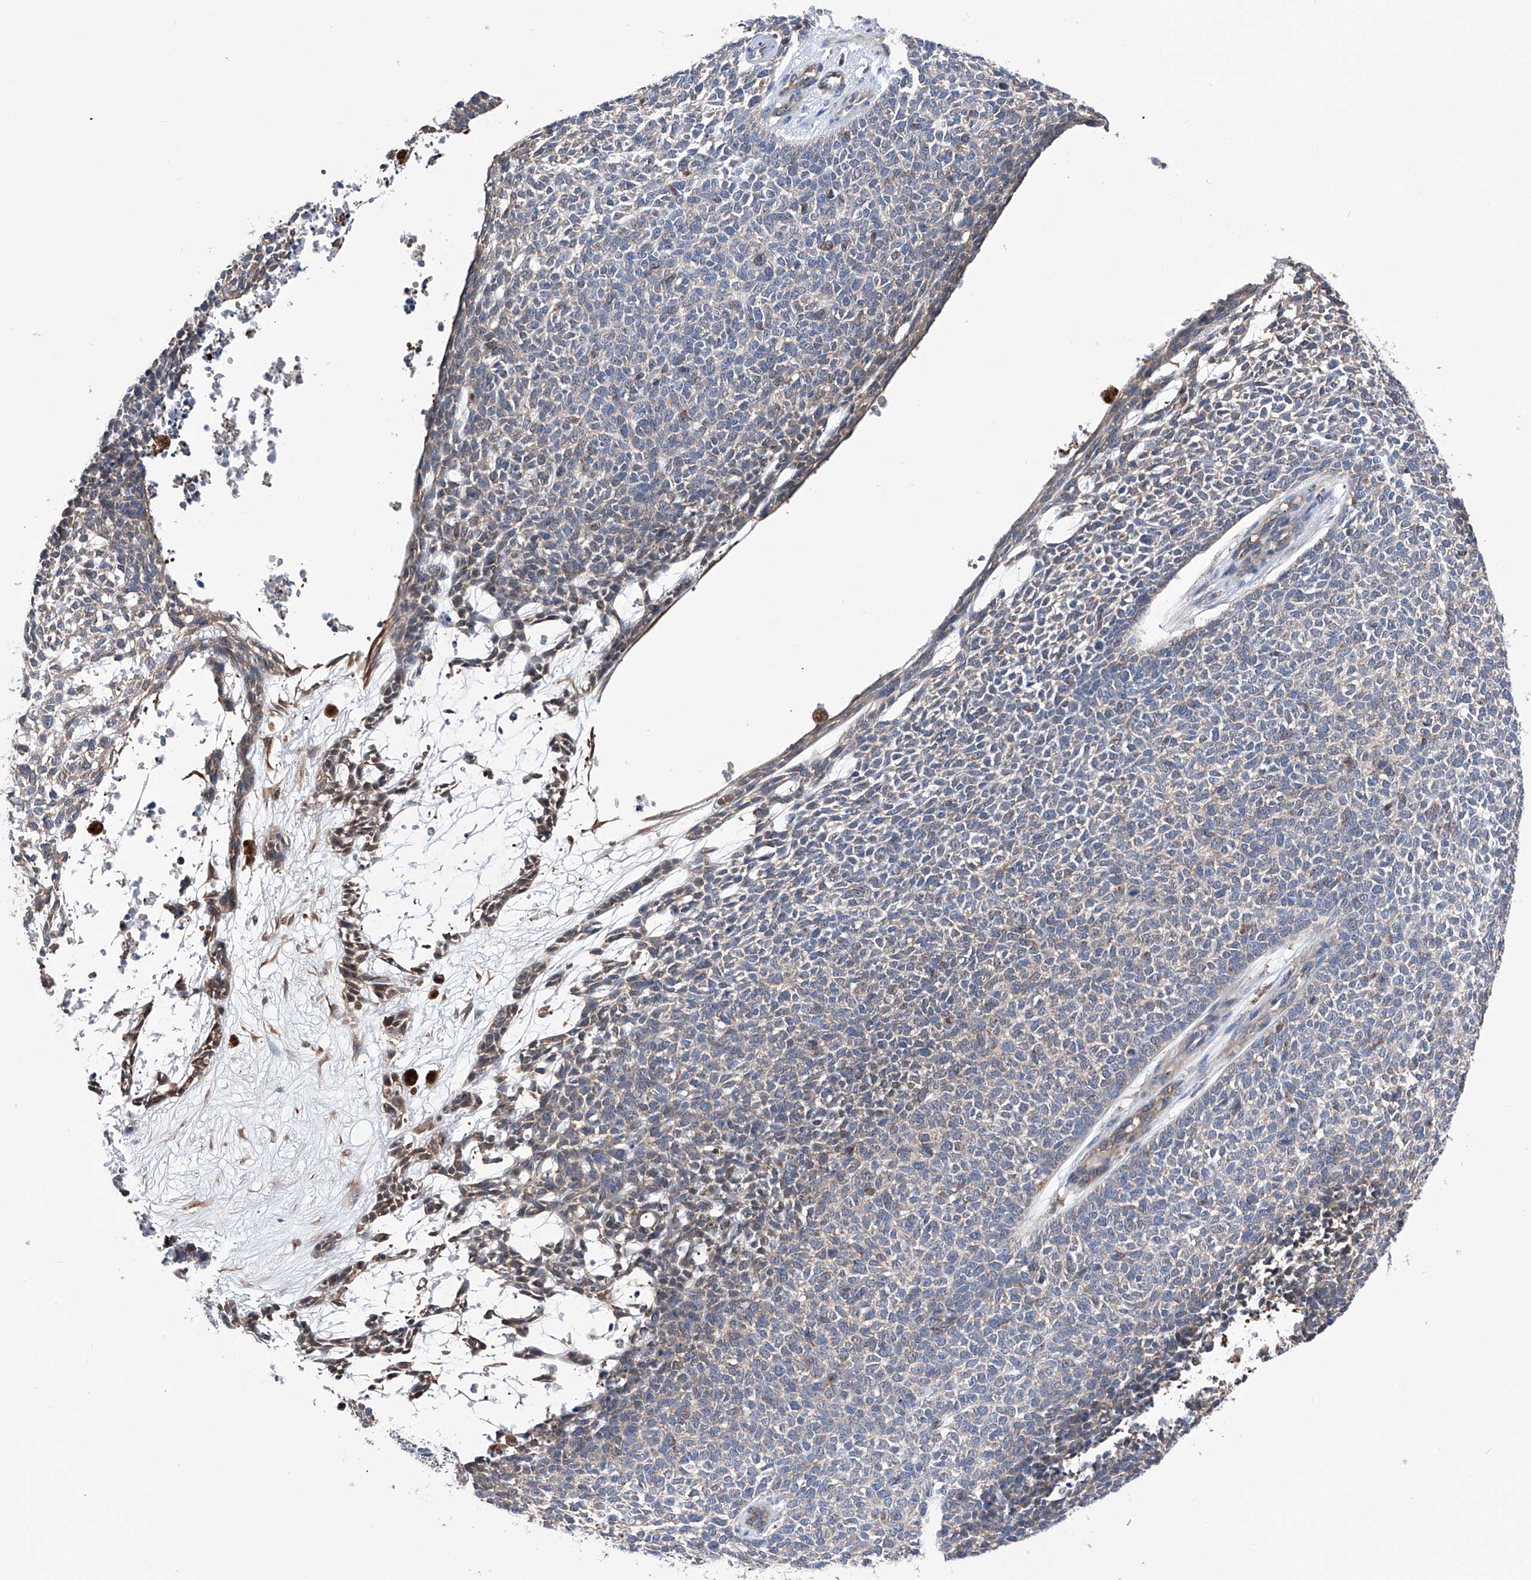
{"staining": {"intensity": "weak", "quantity": "<25%", "location": "cytoplasmic/membranous"}, "tissue": "skin cancer", "cell_type": "Tumor cells", "image_type": "cancer", "snomed": [{"axis": "morphology", "description": "Basal cell carcinoma"}, {"axis": "topography", "description": "Skin"}], "caption": "Human skin cancer (basal cell carcinoma) stained for a protein using immunohistochemistry (IHC) demonstrates no expression in tumor cells.", "gene": "SPATA20", "patient": {"sex": "female", "age": 84}}